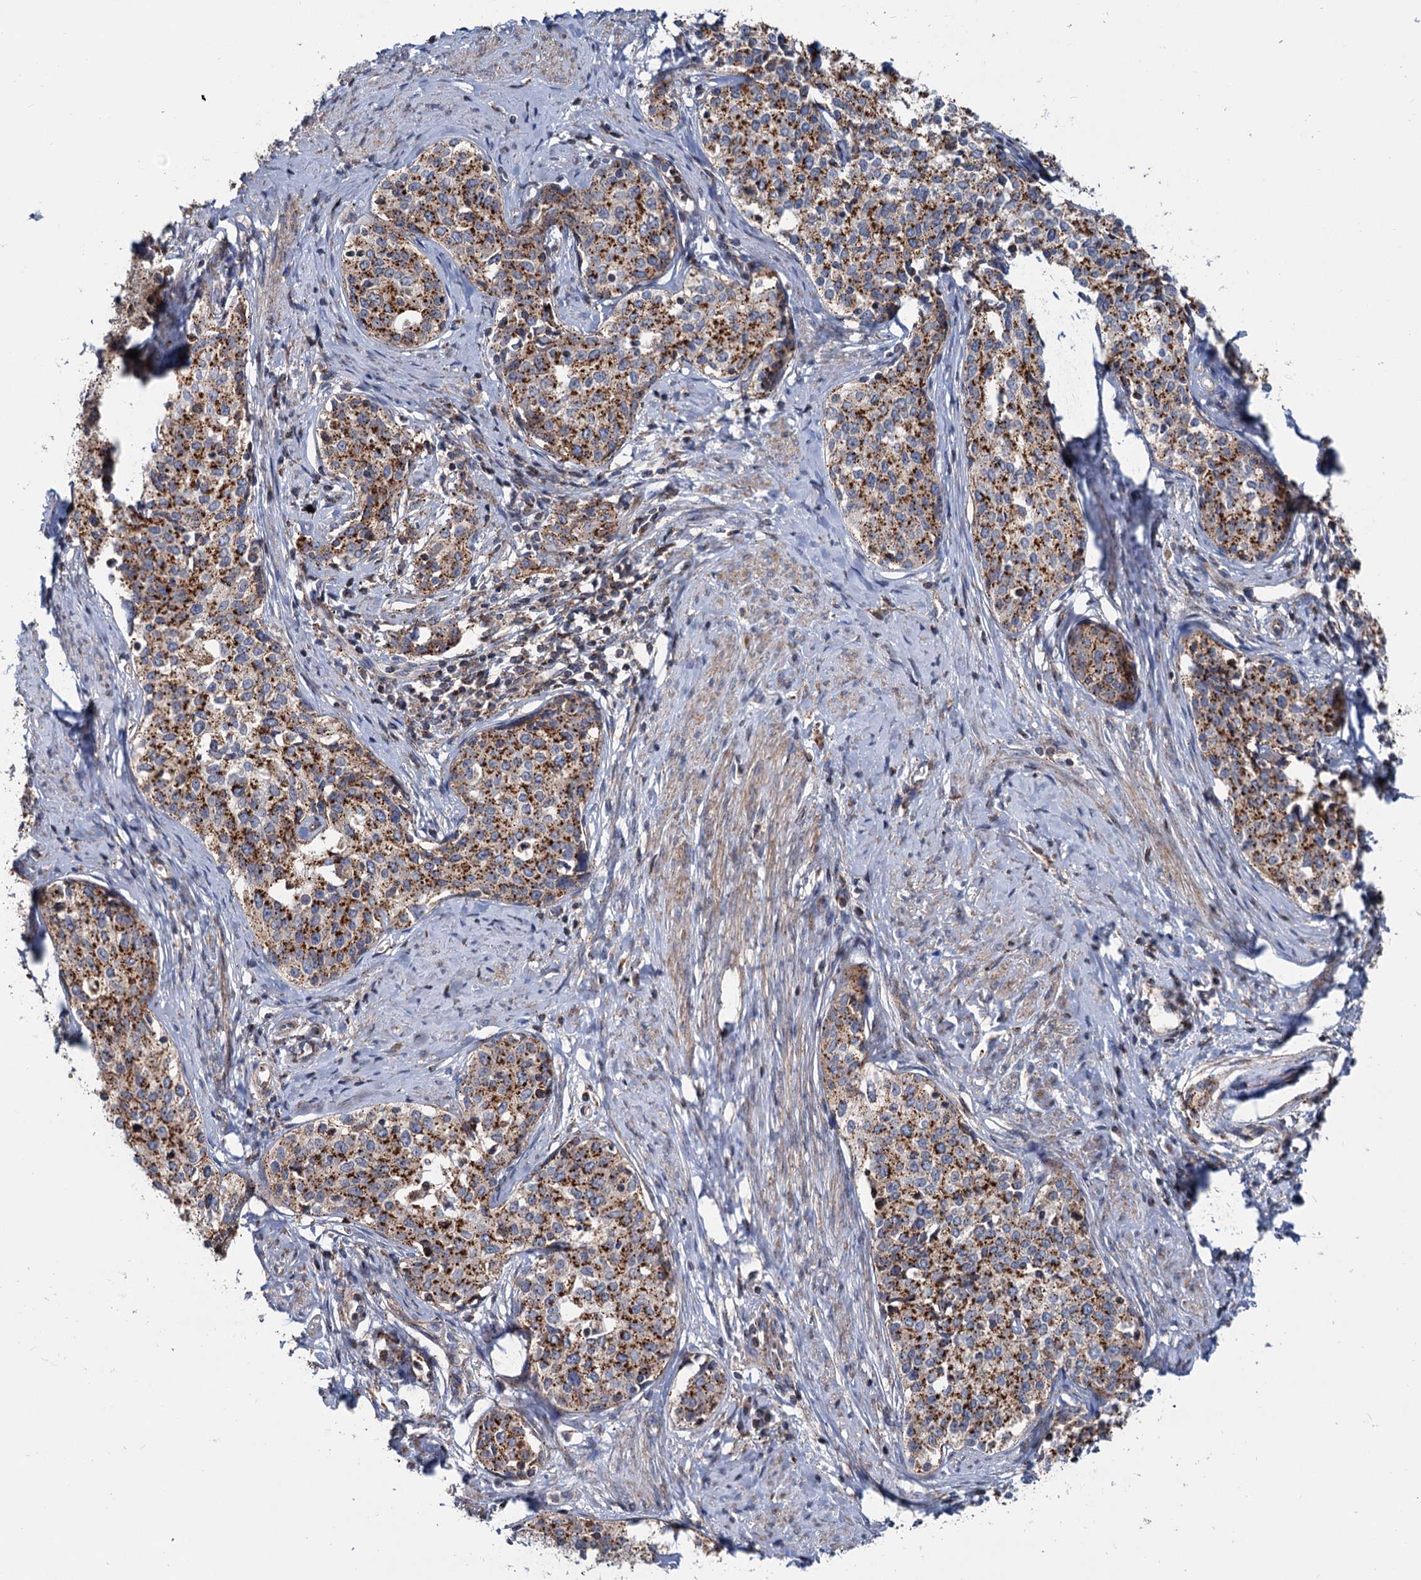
{"staining": {"intensity": "strong", "quantity": ">75%", "location": "cytoplasmic/membranous"}, "tissue": "cervical cancer", "cell_type": "Tumor cells", "image_type": "cancer", "snomed": [{"axis": "morphology", "description": "Squamous cell carcinoma, NOS"}, {"axis": "morphology", "description": "Adenocarcinoma, NOS"}, {"axis": "topography", "description": "Cervix"}], "caption": "Protein expression analysis of cervical cancer (squamous cell carcinoma) displays strong cytoplasmic/membranous positivity in about >75% of tumor cells.", "gene": "PSEN1", "patient": {"sex": "female", "age": 52}}